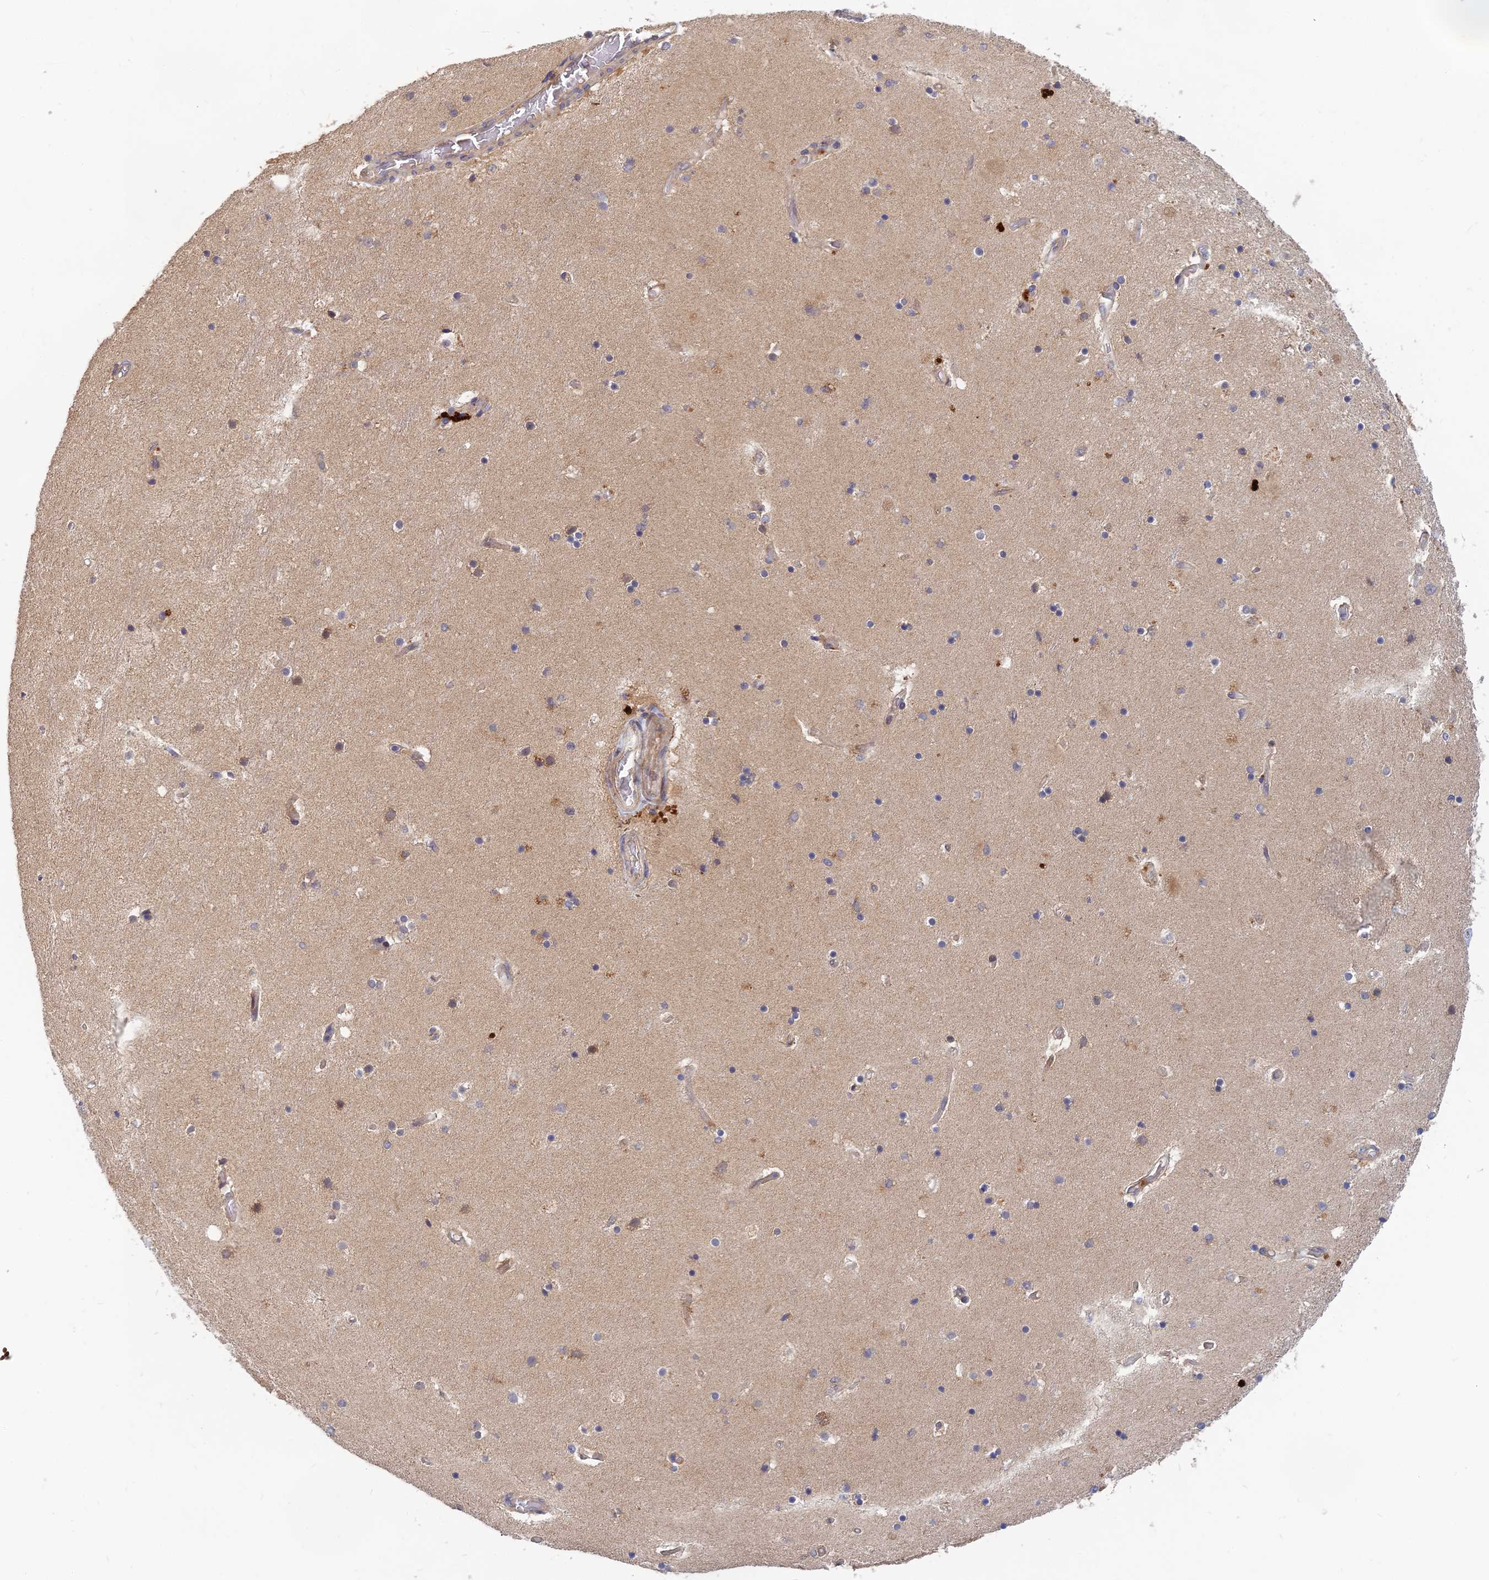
{"staining": {"intensity": "moderate", "quantity": "<25%", "location": "cytoplasmic/membranous"}, "tissue": "hippocampus", "cell_type": "Glial cells", "image_type": "normal", "snomed": [{"axis": "morphology", "description": "Normal tissue, NOS"}, {"axis": "topography", "description": "Hippocampus"}], "caption": "Immunohistochemistry photomicrograph of unremarkable human hippocampus stained for a protein (brown), which exhibits low levels of moderate cytoplasmic/membranous expression in approximately <25% of glial cells.", "gene": "FAM151B", "patient": {"sex": "female", "age": 52}}